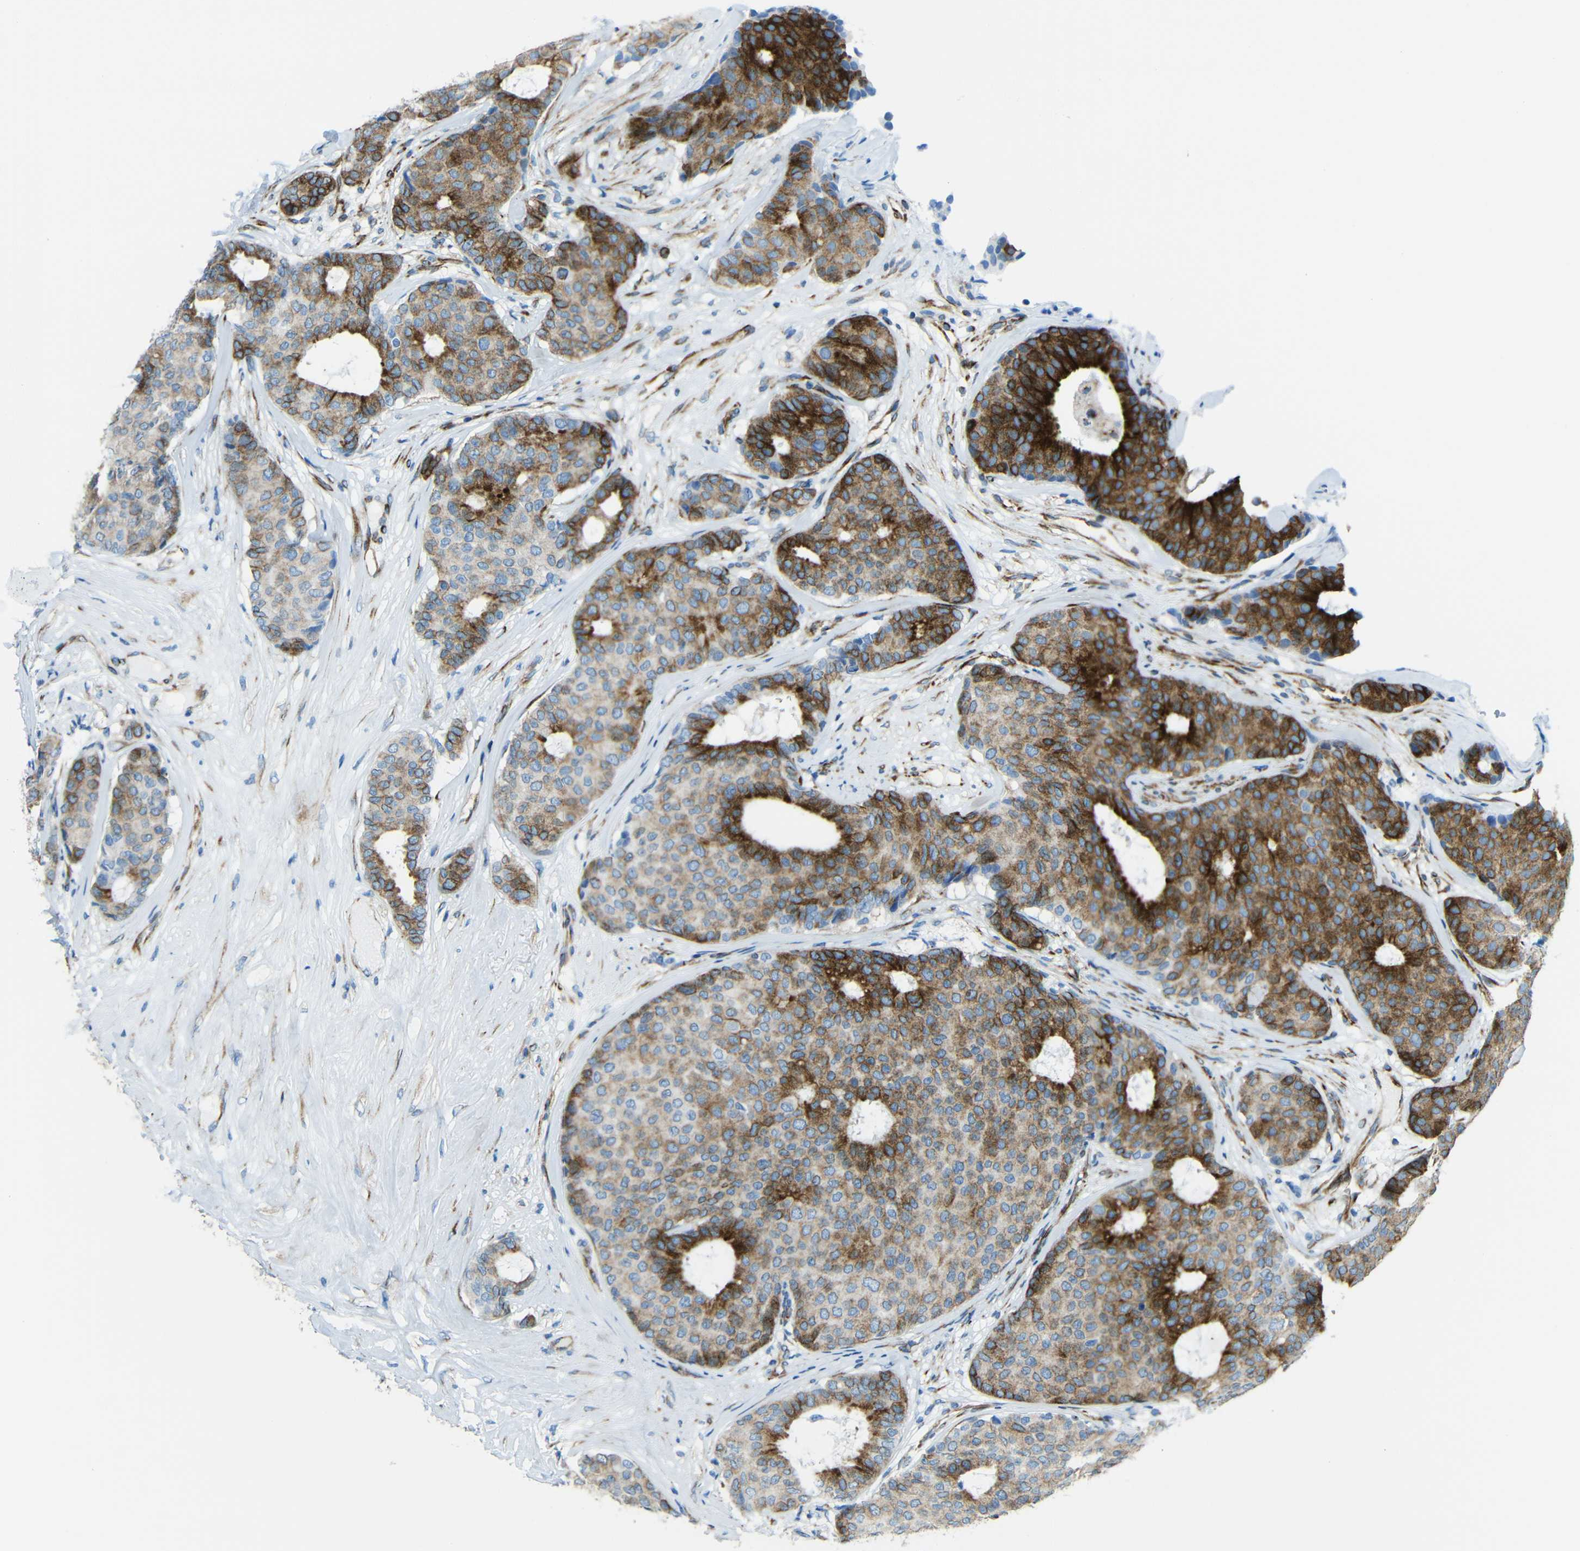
{"staining": {"intensity": "strong", "quantity": "25%-75%", "location": "cytoplasmic/membranous"}, "tissue": "breast cancer", "cell_type": "Tumor cells", "image_type": "cancer", "snomed": [{"axis": "morphology", "description": "Duct carcinoma"}, {"axis": "topography", "description": "Breast"}], "caption": "Immunohistochemical staining of breast cancer (infiltrating ductal carcinoma) shows high levels of strong cytoplasmic/membranous protein positivity in about 25%-75% of tumor cells.", "gene": "TUBB4B", "patient": {"sex": "female", "age": 75}}